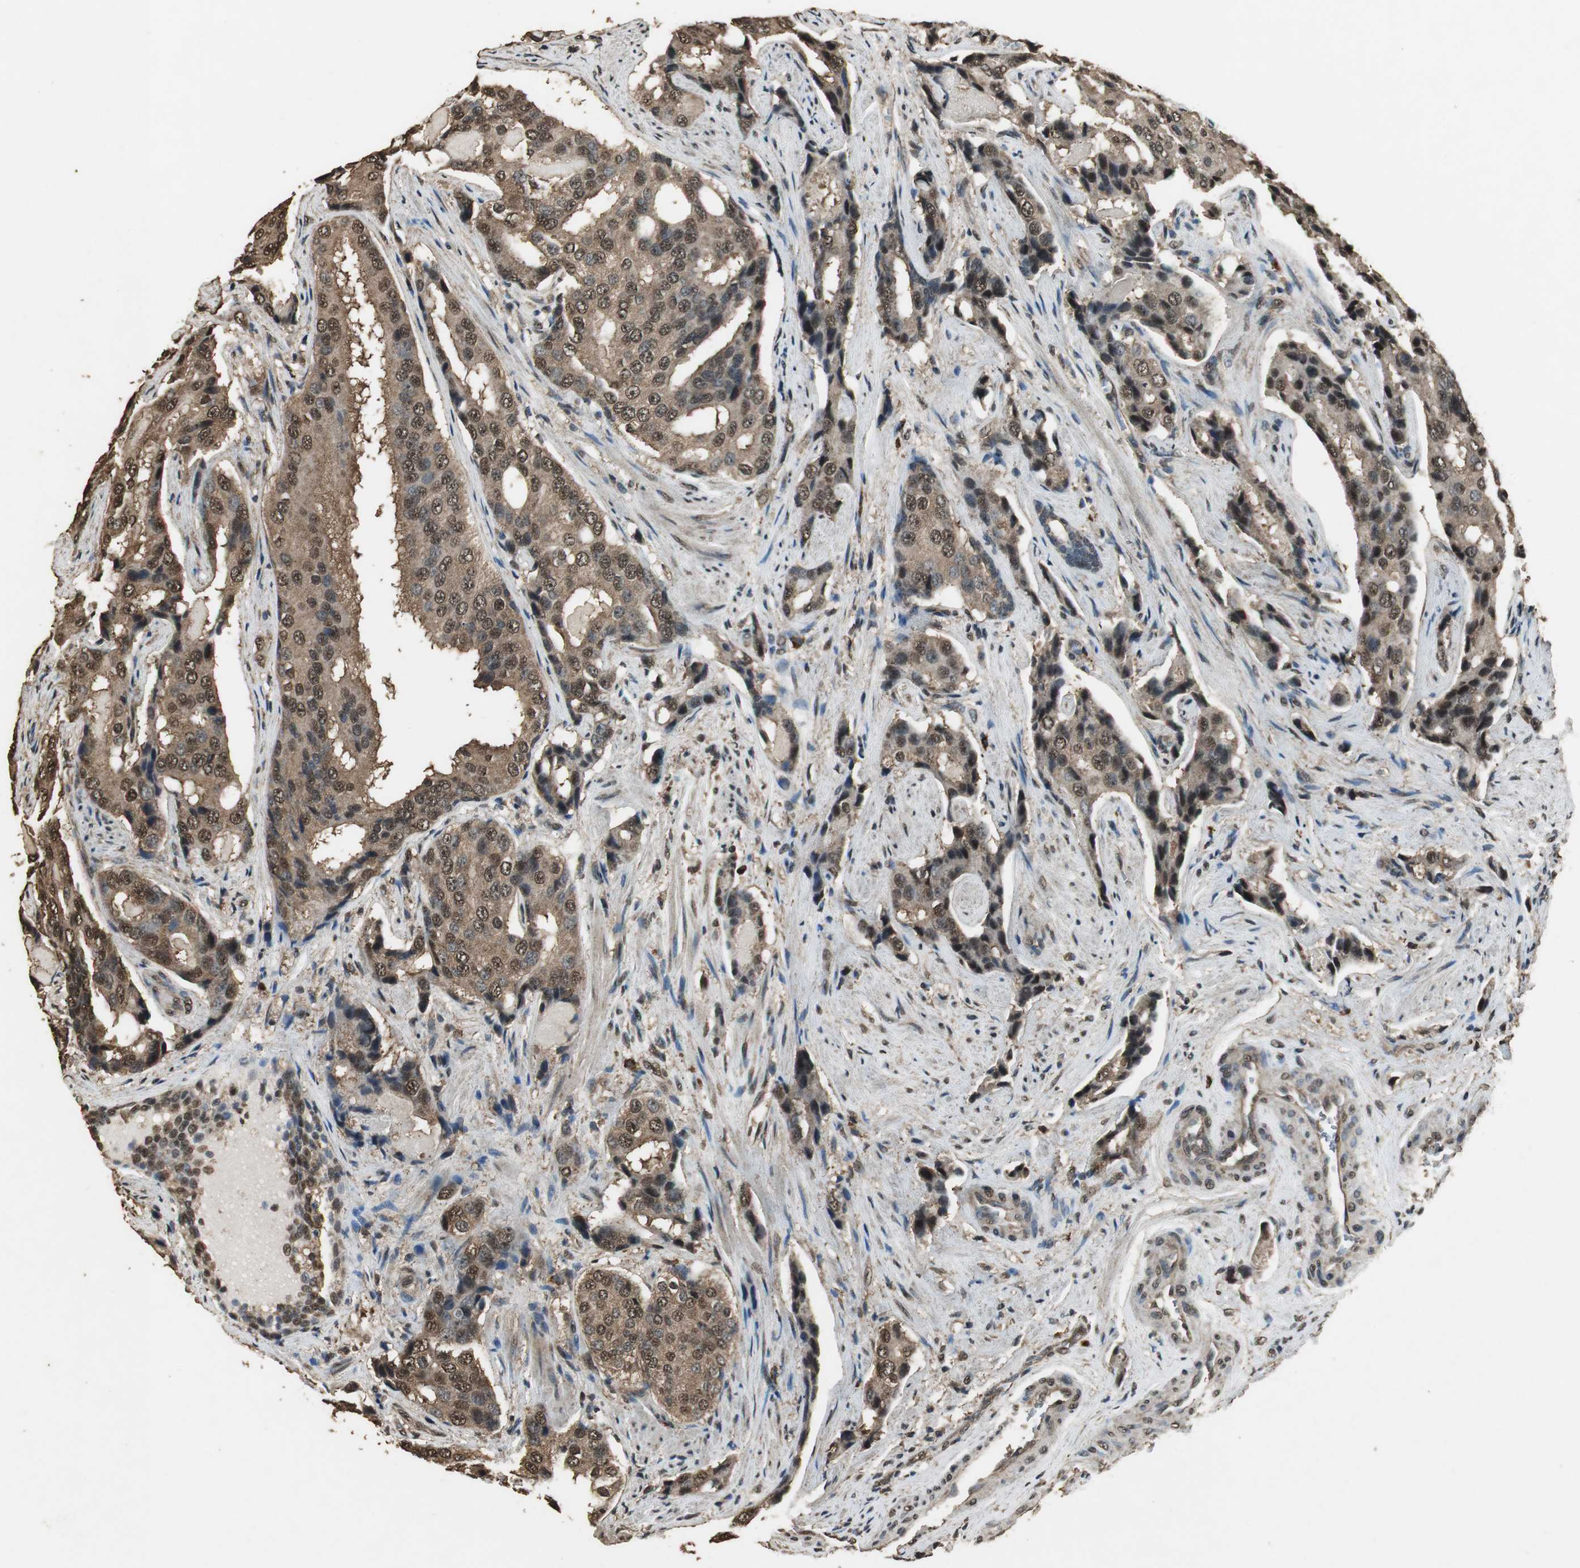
{"staining": {"intensity": "strong", "quantity": ">75%", "location": "cytoplasmic/membranous,nuclear"}, "tissue": "prostate cancer", "cell_type": "Tumor cells", "image_type": "cancer", "snomed": [{"axis": "morphology", "description": "Adenocarcinoma, High grade"}, {"axis": "topography", "description": "Prostate"}], "caption": "Prostate cancer (adenocarcinoma (high-grade)) tissue shows strong cytoplasmic/membranous and nuclear positivity in approximately >75% of tumor cells, visualized by immunohistochemistry. The protein of interest is shown in brown color, while the nuclei are stained blue.", "gene": "PPP1R13B", "patient": {"sex": "male", "age": 58}}